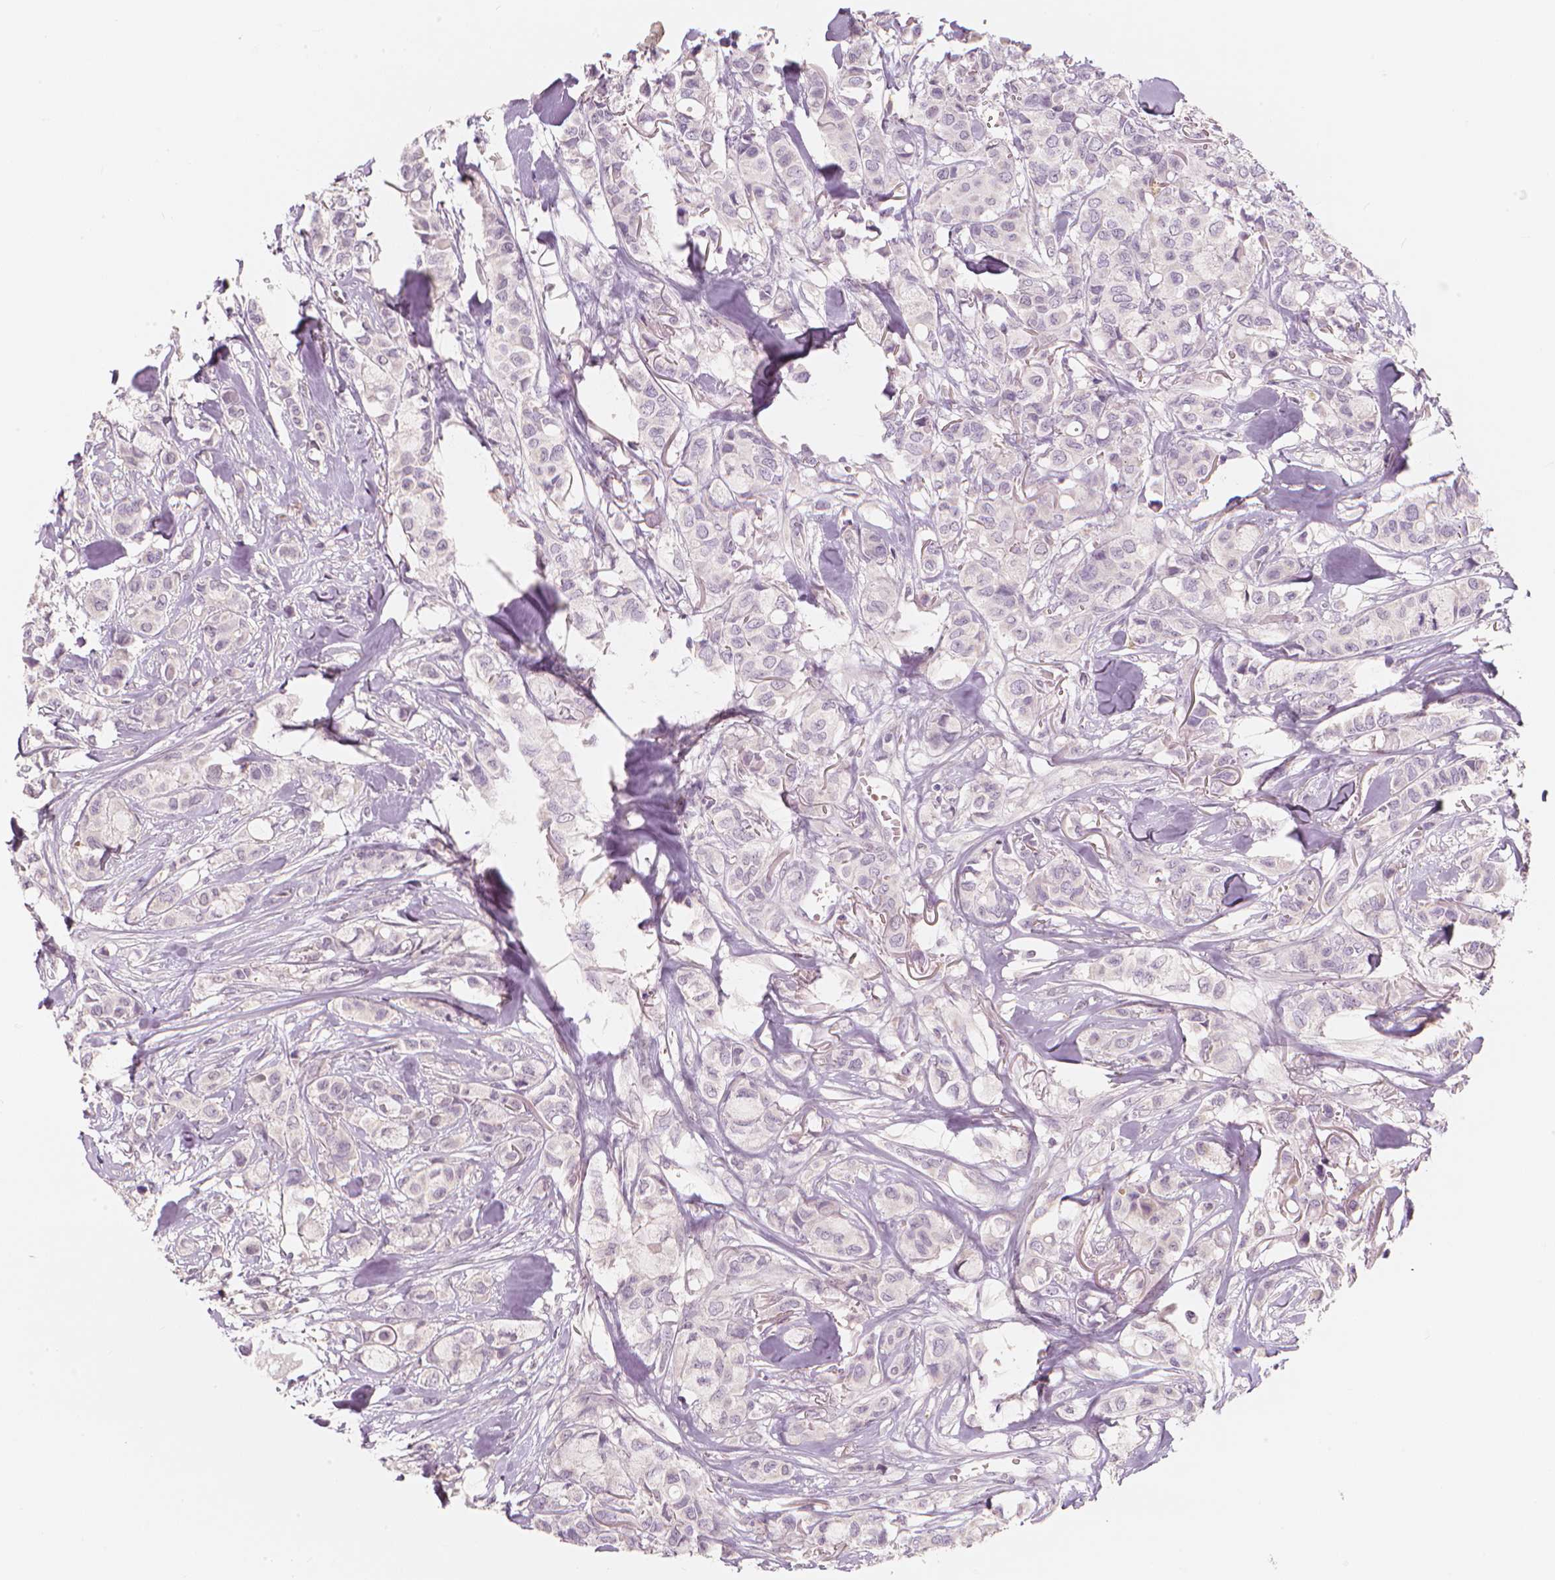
{"staining": {"intensity": "negative", "quantity": "none", "location": "none"}, "tissue": "breast cancer", "cell_type": "Tumor cells", "image_type": "cancer", "snomed": [{"axis": "morphology", "description": "Duct carcinoma"}, {"axis": "topography", "description": "Breast"}], "caption": "Micrograph shows no protein staining in tumor cells of breast cancer tissue.", "gene": "RNASE7", "patient": {"sex": "female", "age": 85}}